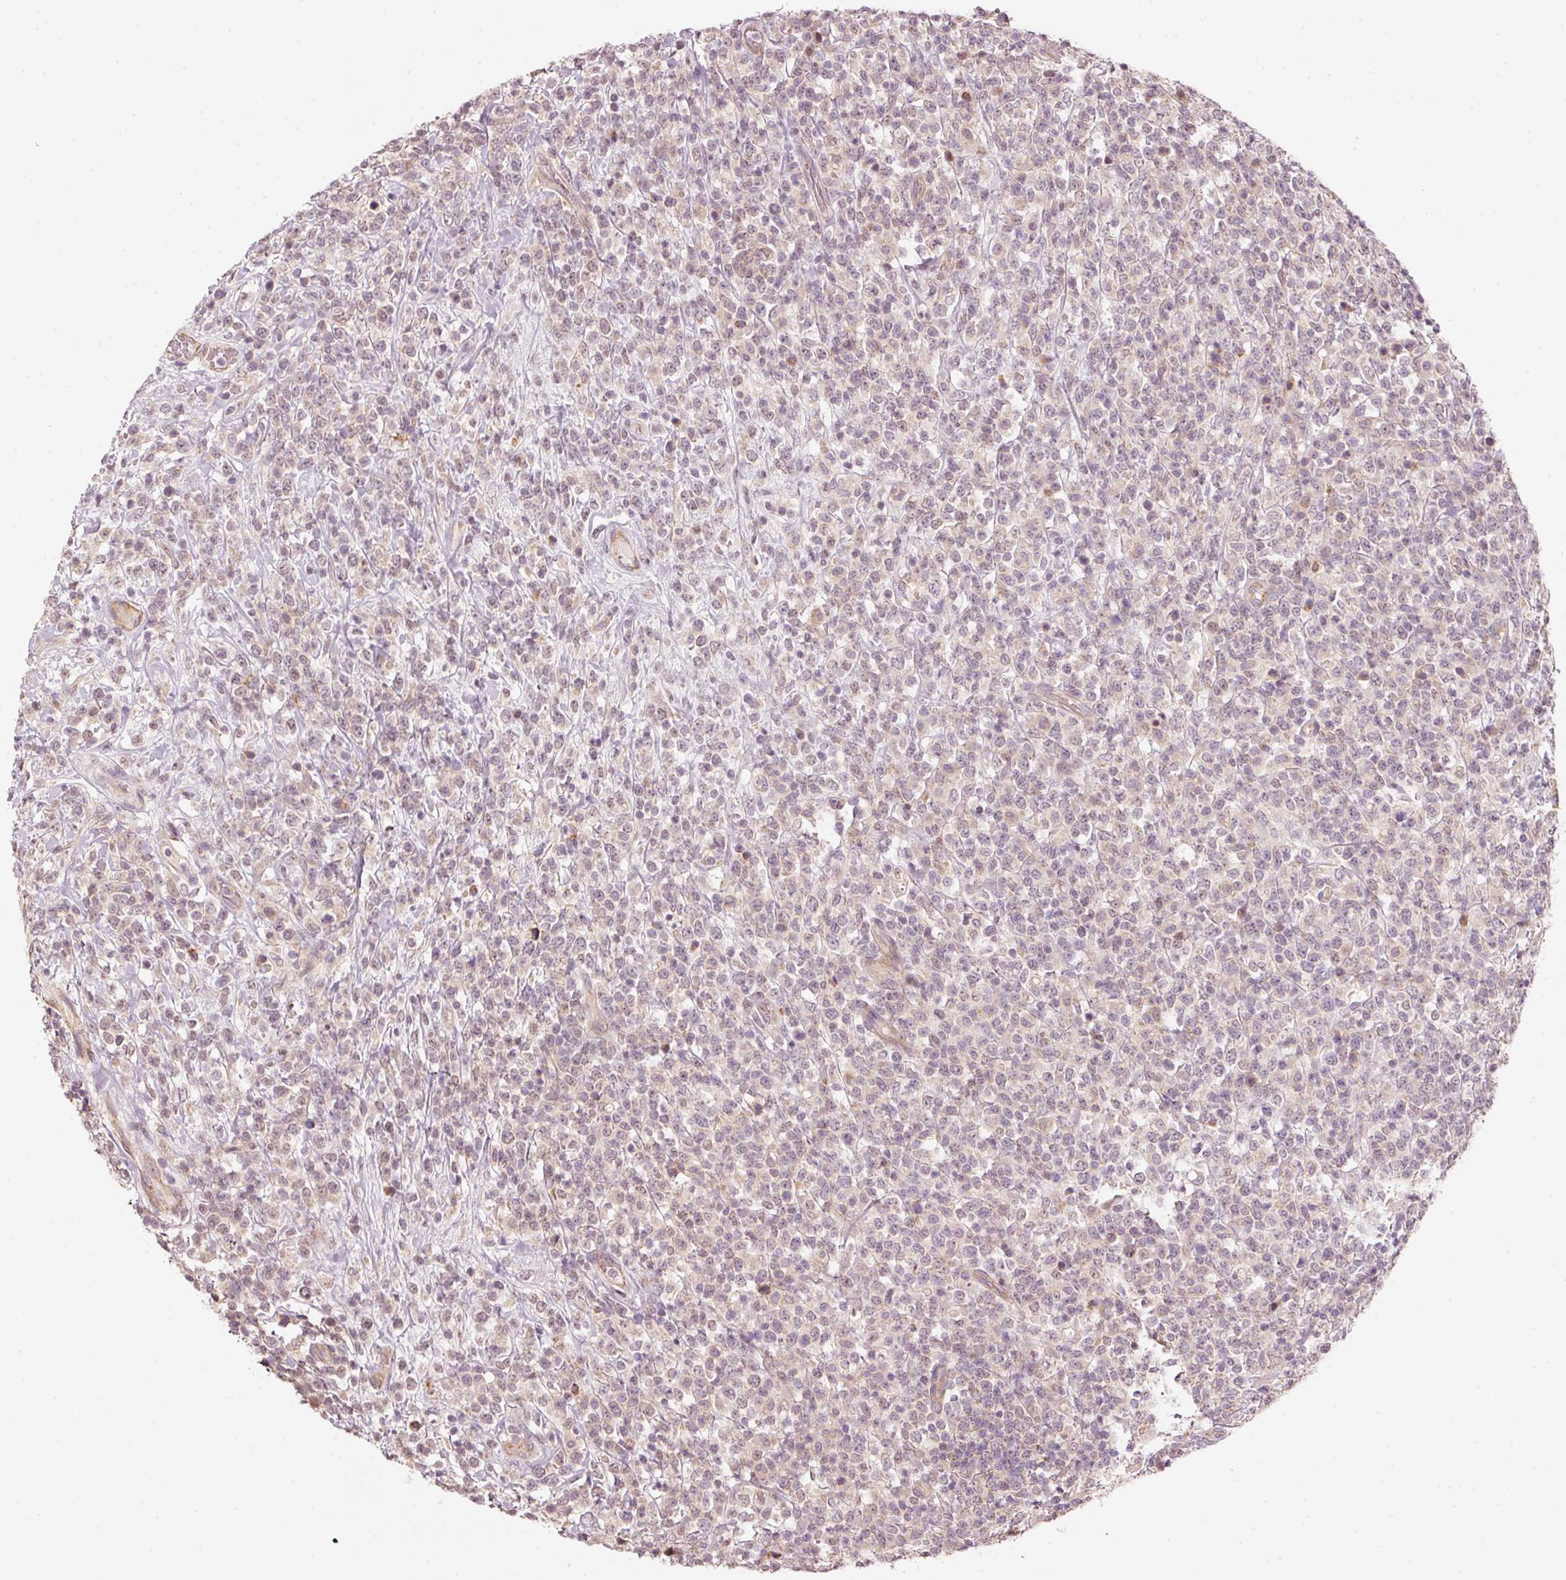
{"staining": {"intensity": "negative", "quantity": "none", "location": "none"}, "tissue": "lymphoma", "cell_type": "Tumor cells", "image_type": "cancer", "snomed": [{"axis": "morphology", "description": "Malignant lymphoma, non-Hodgkin's type, High grade"}, {"axis": "topography", "description": "Colon"}], "caption": "Lymphoma stained for a protein using immunohistochemistry demonstrates no expression tumor cells.", "gene": "ARHGAP22", "patient": {"sex": "female", "age": 53}}